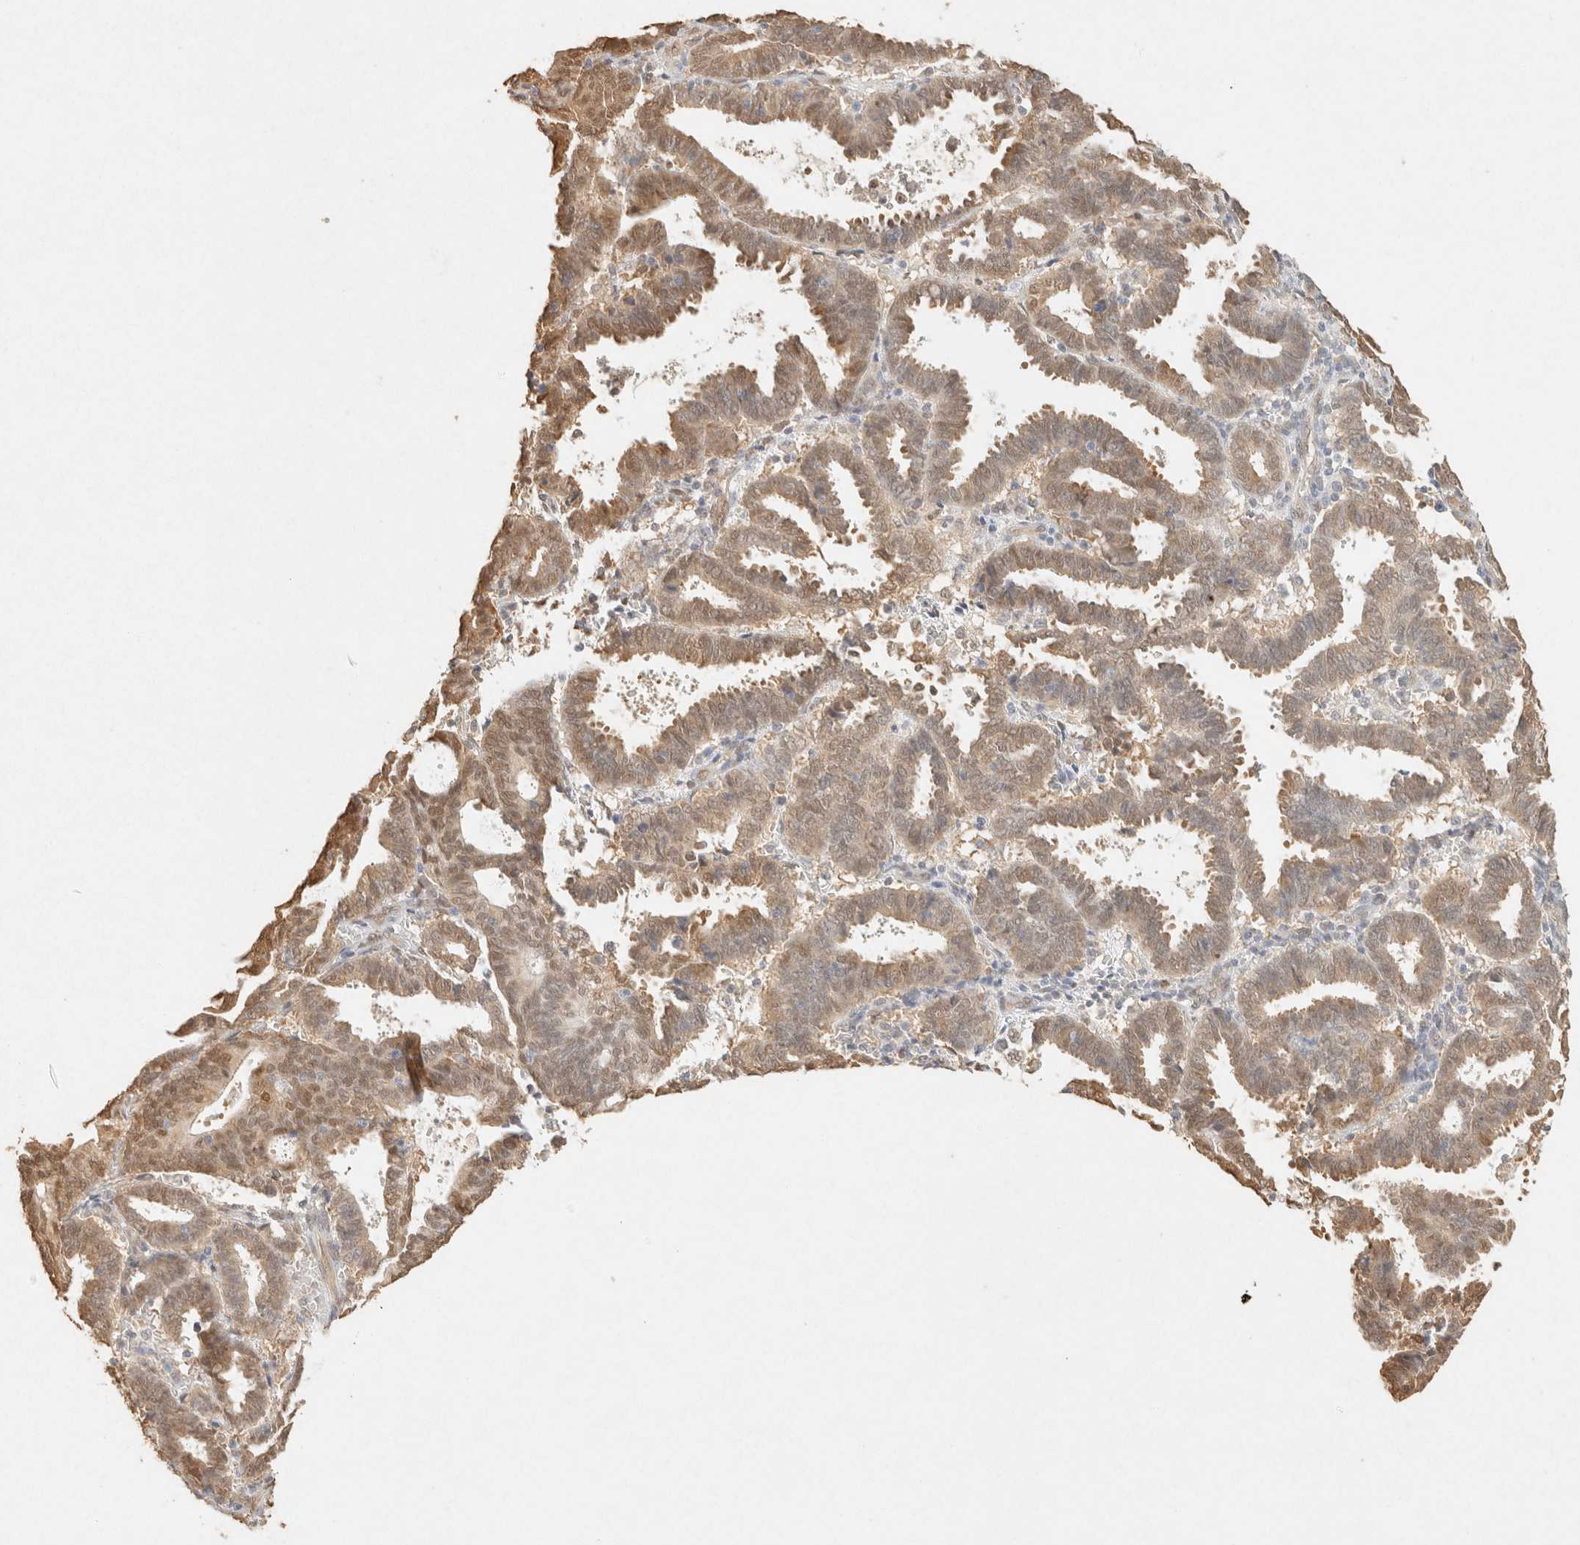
{"staining": {"intensity": "moderate", "quantity": ">75%", "location": "cytoplasmic/membranous,nuclear"}, "tissue": "endometrial cancer", "cell_type": "Tumor cells", "image_type": "cancer", "snomed": [{"axis": "morphology", "description": "Adenocarcinoma, NOS"}, {"axis": "topography", "description": "Uterus"}], "caption": "Adenocarcinoma (endometrial) was stained to show a protein in brown. There is medium levels of moderate cytoplasmic/membranous and nuclear positivity in approximately >75% of tumor cells. (Stains: DAB (3,3'-diaminobenzidine) in brown, nuclei in blue, Microscopy: brightfield microscopy at high magnification).", "gene": "S100A13", "patient": {"sex": "female", "age": 83}}